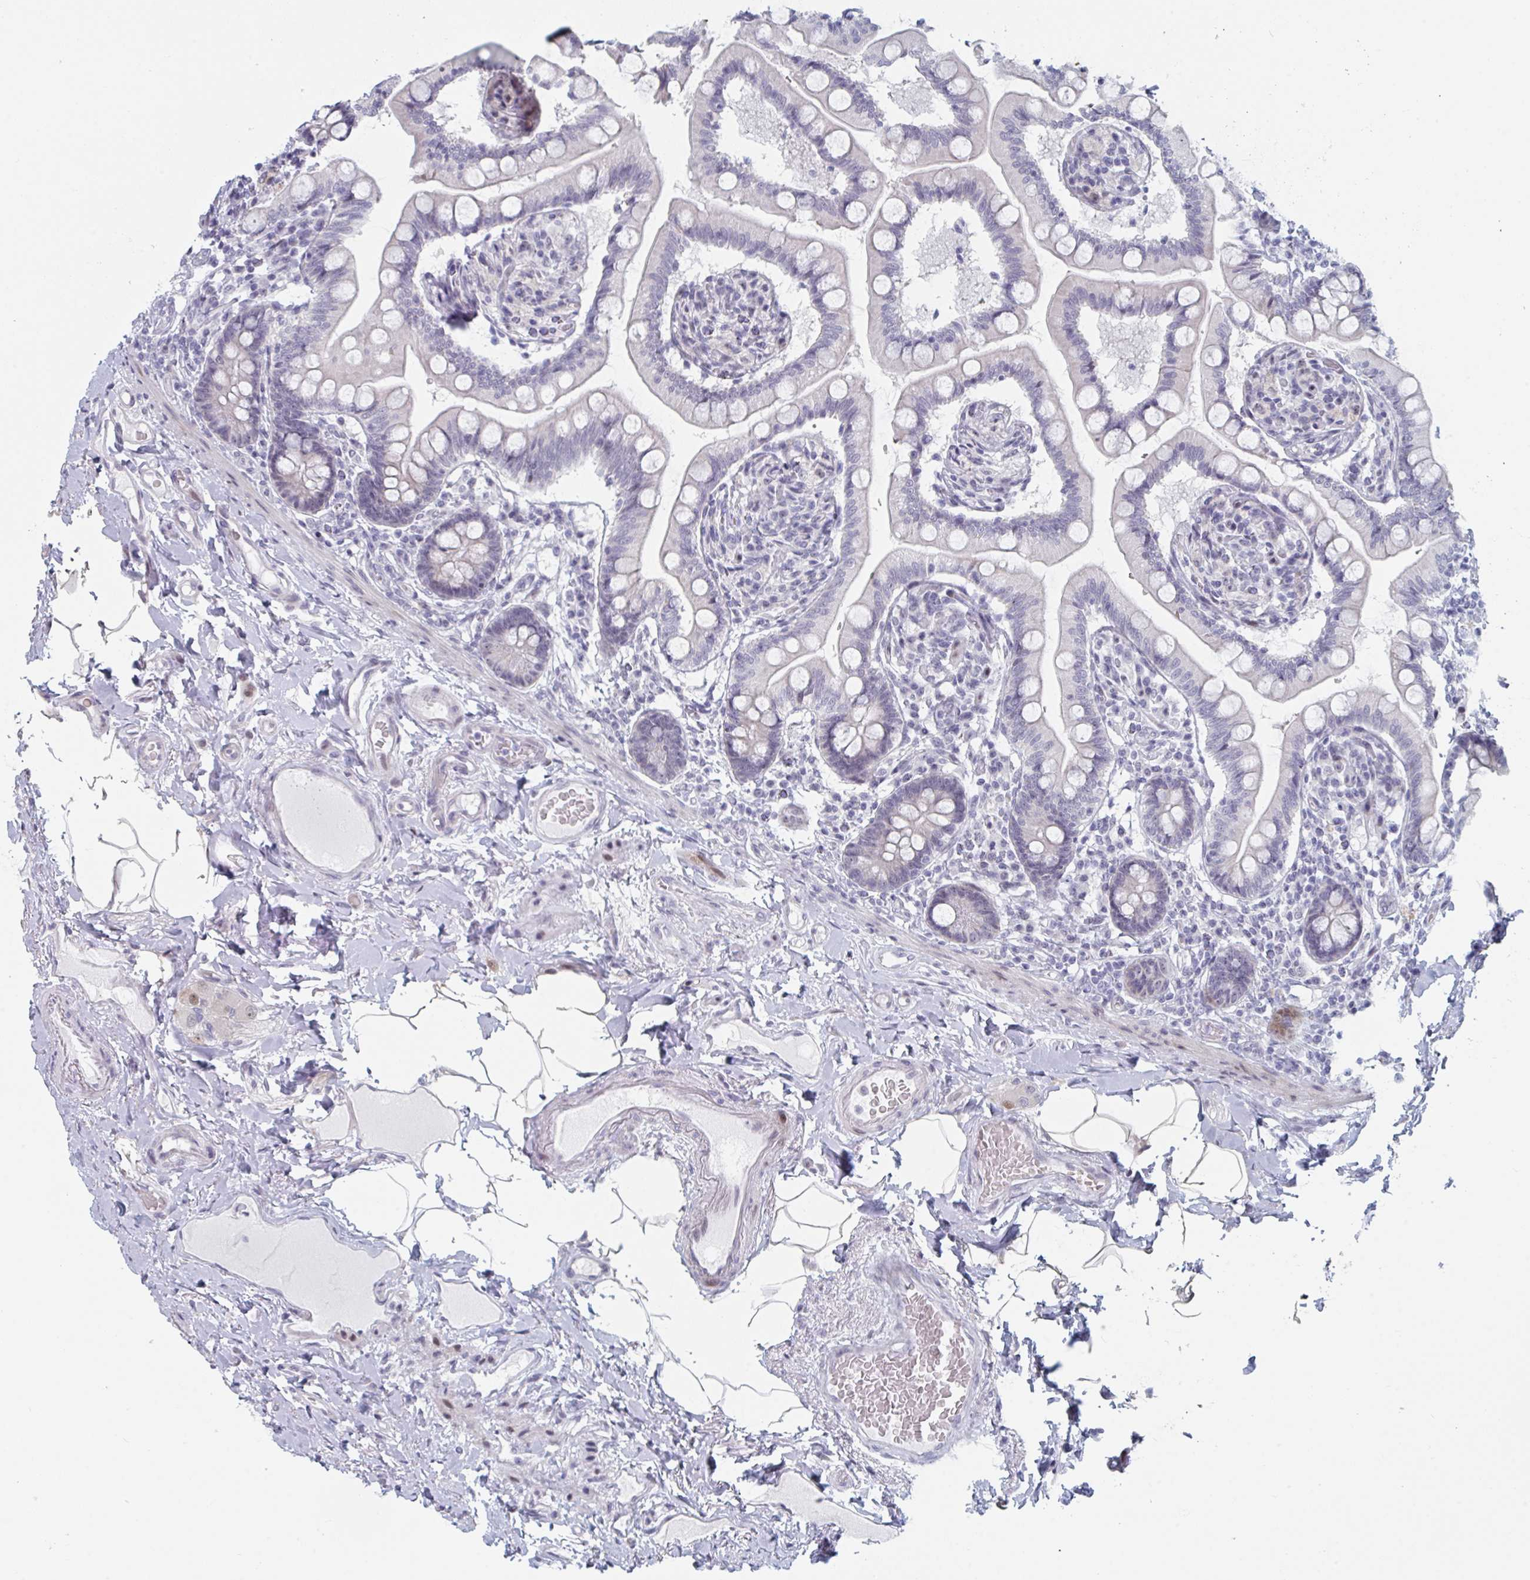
{"staining": {"intensity": "weak", "quantity": "25%-75%", "location": "nuclear"}, "tissue": "small intestine", "cell_type": "Glandular cells", "image_type": "normal", "snomed": [{"axis": "morphology", "description": "Normal tissue, NOS"}, {"axis": "topography", "description": "Small intestine"}], "caption": "This histopathology image displays unremarkable small intestine stained with immunohistochemistry to label a protein in brown. The nuclear of glandular cells show weak positivity for the protein. Nuclei are counter-stained blue.", "gene": "NR1H2", "patient": {"sex": "female", "age": 64}}